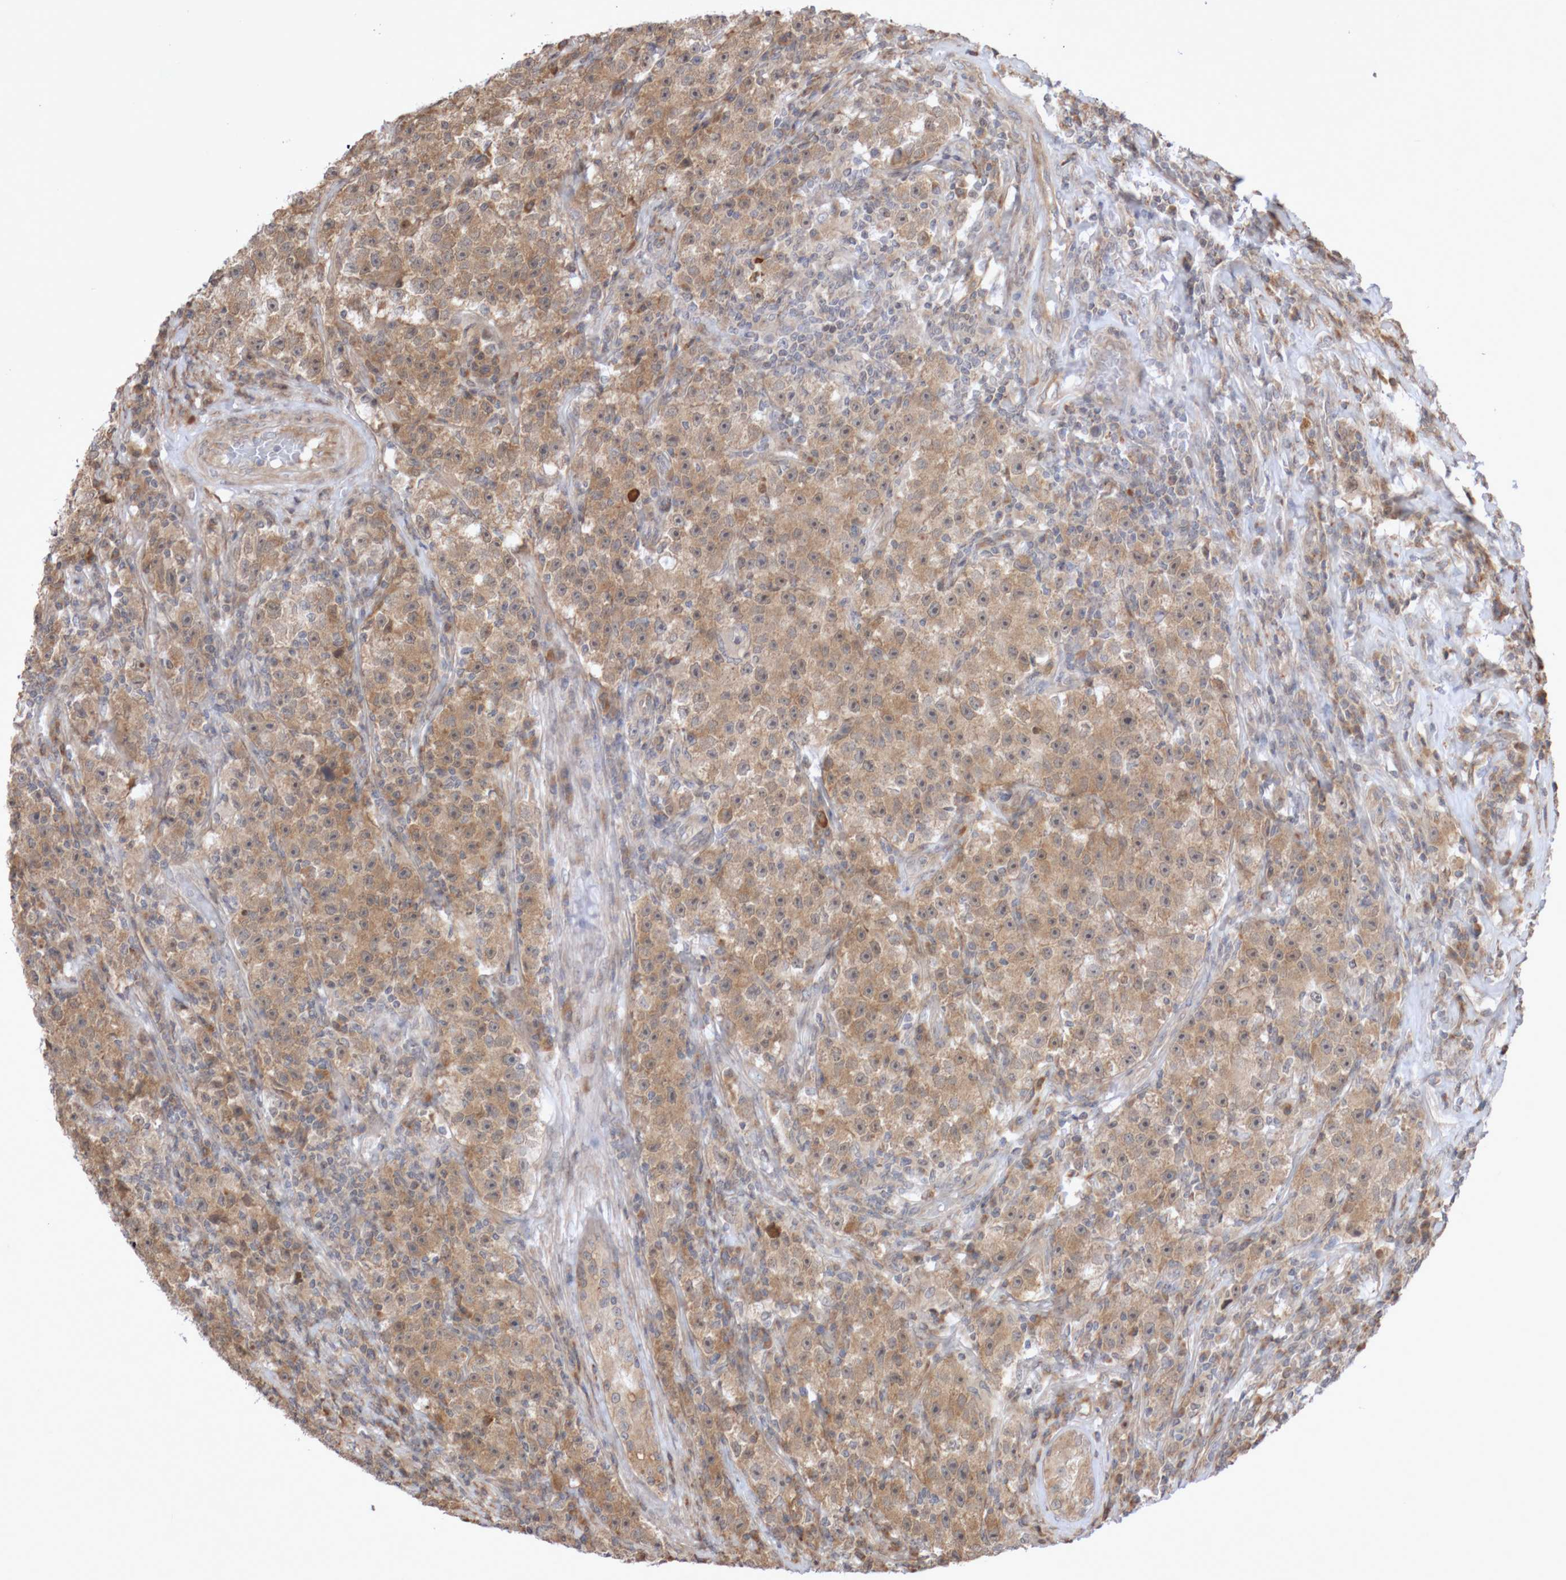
{"staining": {"intensity": "moderate", "quantity": ">75%", "location": "cytoplasmic/membranous"}, "tissue": "testis cancer", "cell_type": "Tumor cells", "image_type": "cancer", "snomed": [{"axis": "morphology", "description": "Seminoma, NOS"}, {"axis": "topography", "description": "Testis"}], "caption": "A medium amount of moderate cytoplasmic/membranous positivity is present in approximately >75% of tumor cells in testis cancer (seminoma) tissue.", "gene": "DPH7", "patient": {"sex": "male", "age": 22}}